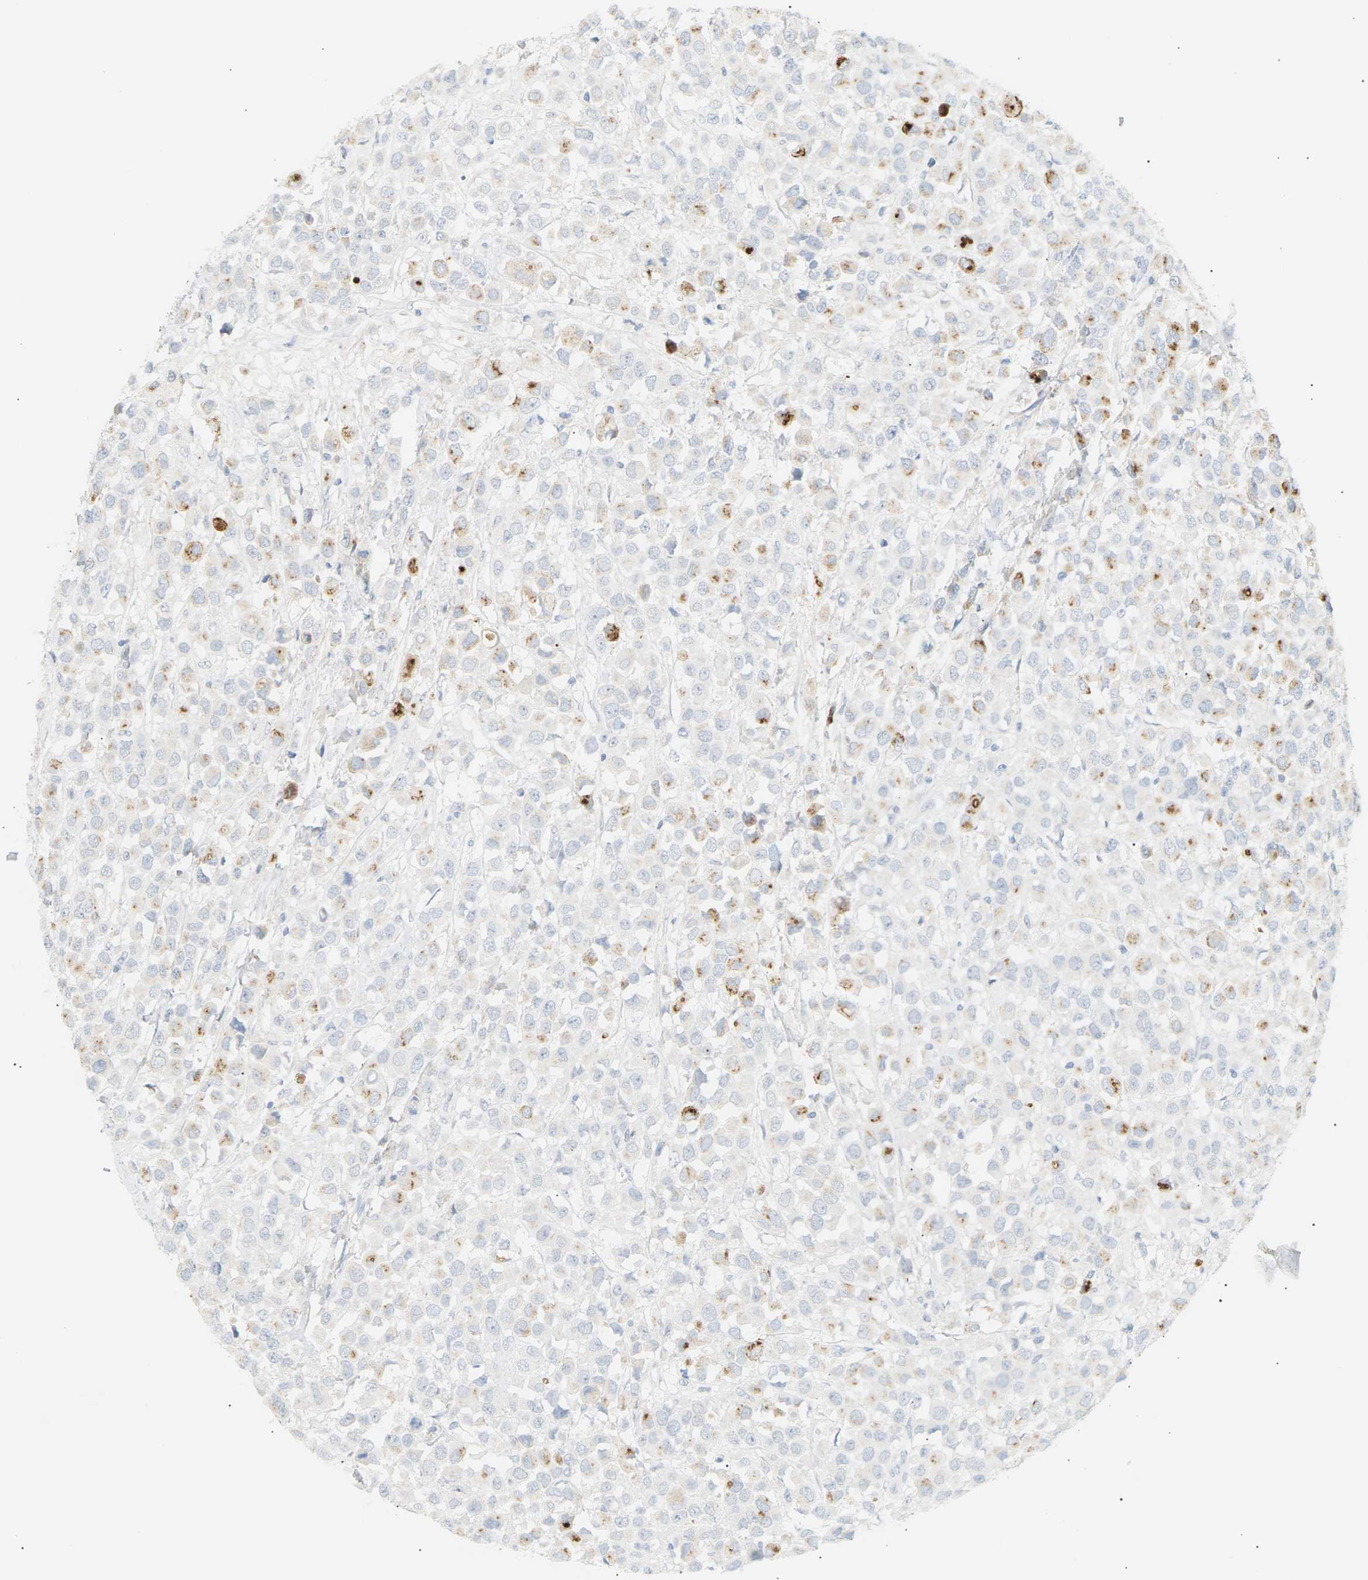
{"staining": {"intensity": "moderate", "quantity": "25%-75%", "location": "cytoplasmic/membranous"}, "tissue": "breast cancer", "cell_type": "Tumor cells", "image_type": "cancer", "snomed": [{"axis": "morphology", "description": "Duct carcinoma"}, {"axis": "topography", "description": "Breast"}], "caption": "Immunohistochemistry (IHC) histopathology image of human infiltrating ductal carcinoma (breast) stained for a protein (brown), which demonstrates medium levels of moderate cytoplasmic/membranous staining in approximately 25%-75% of tumor cells.", "gene": "CLU", "patient": {"sex": "female", "age": 61}}